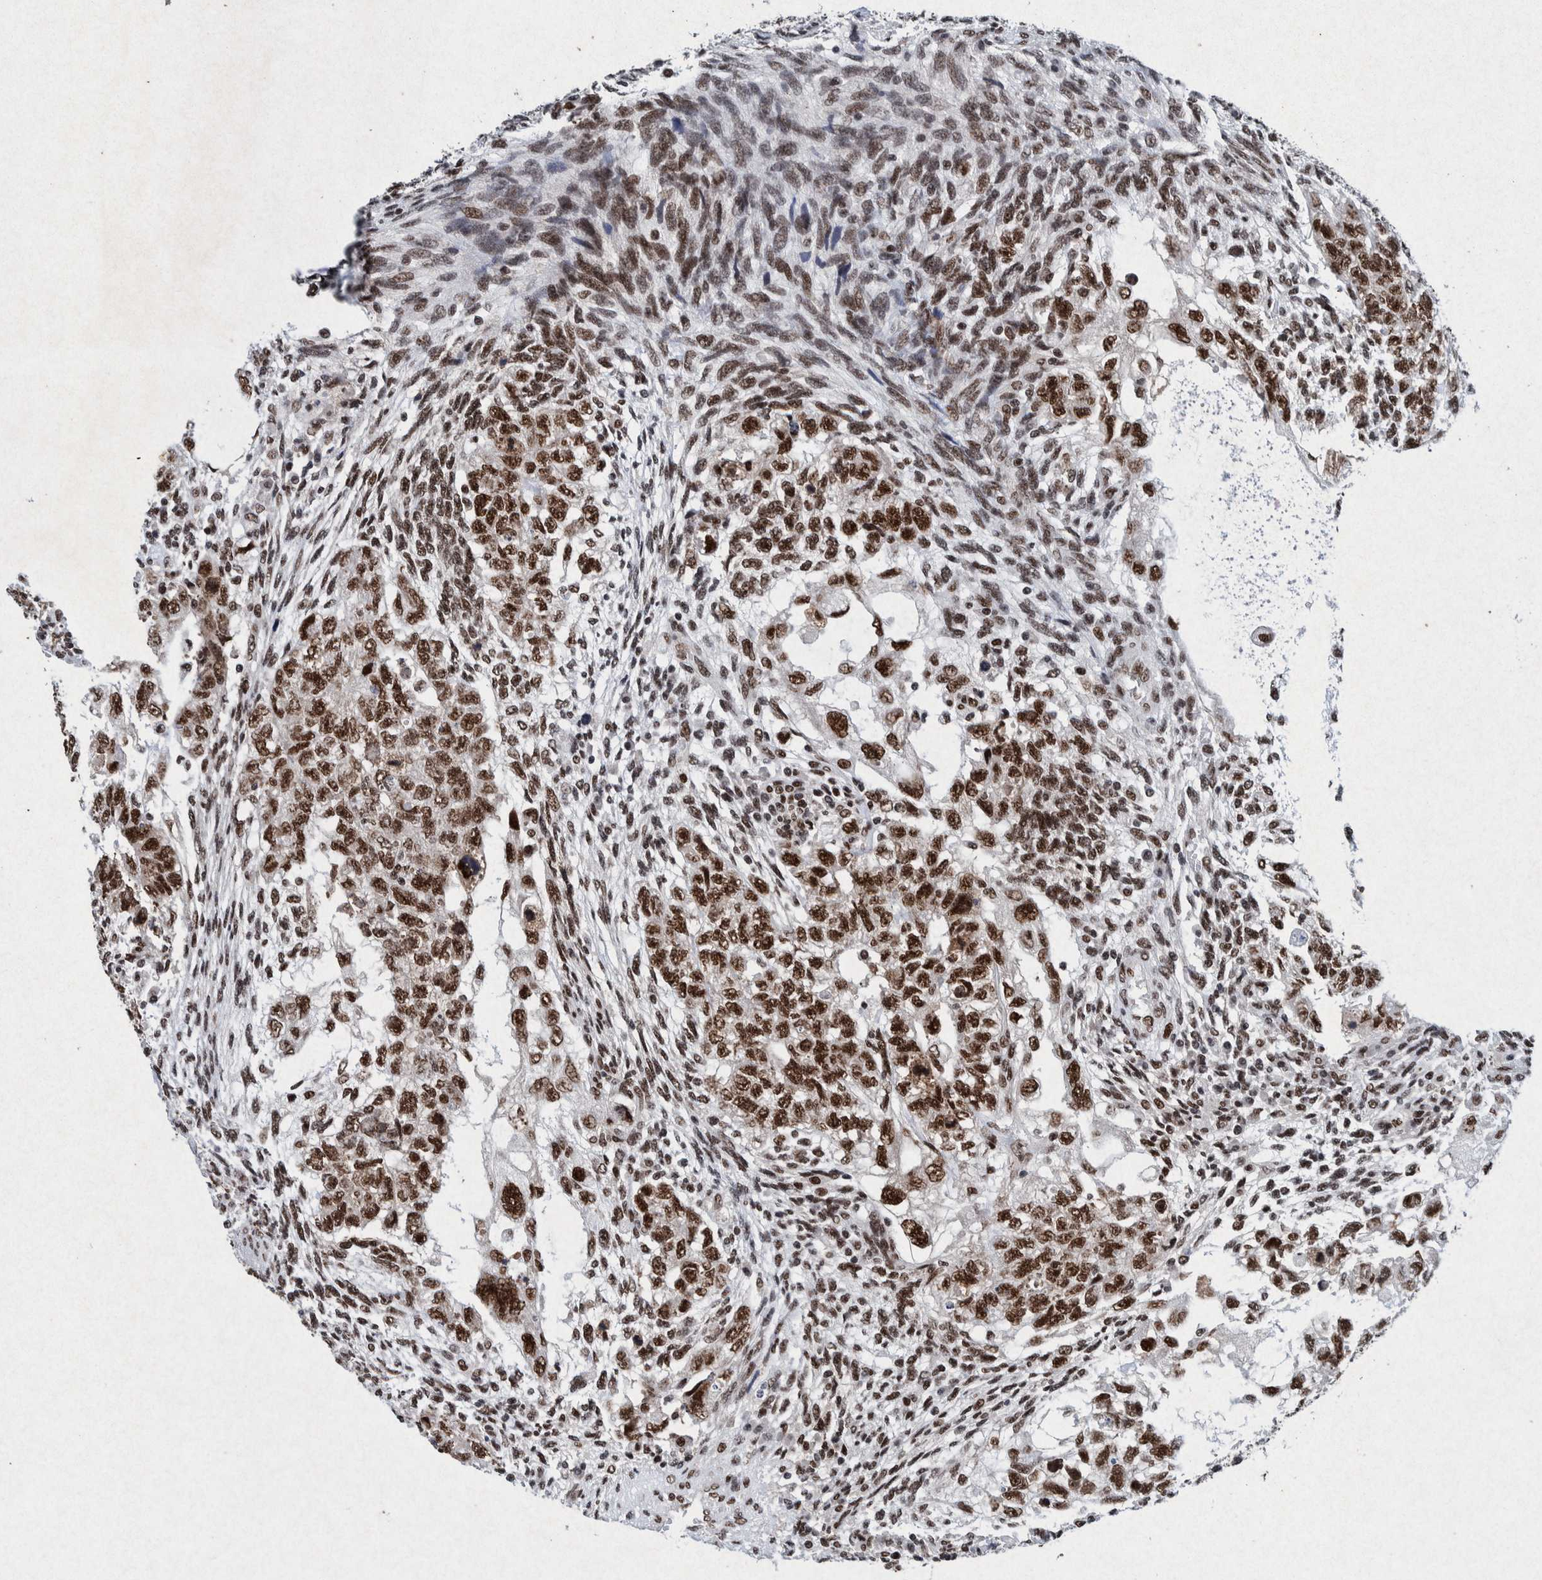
{"staining": {"intensity": "strong", "quantity": ">75%", "location": "nuclear"}, "tissue": "testis cancer", "cell_type": "Tumor cells", "image_type": "cancer", "snomed": [{"axis": "morphology", "description": "Normal tissue, NOS"}, {"axis": "morphology", "description": "Carcinoma, Embryonal, NOS"}, {"axis": "topography", "description": "Testis"}], "caption": "Protein staining exhibits strong nuclear positivity in about >75% of tumor cells in embryonal carcinoma (testis).", "gene": "TAF10", "patient": {"sex": "male", "age": 36}}